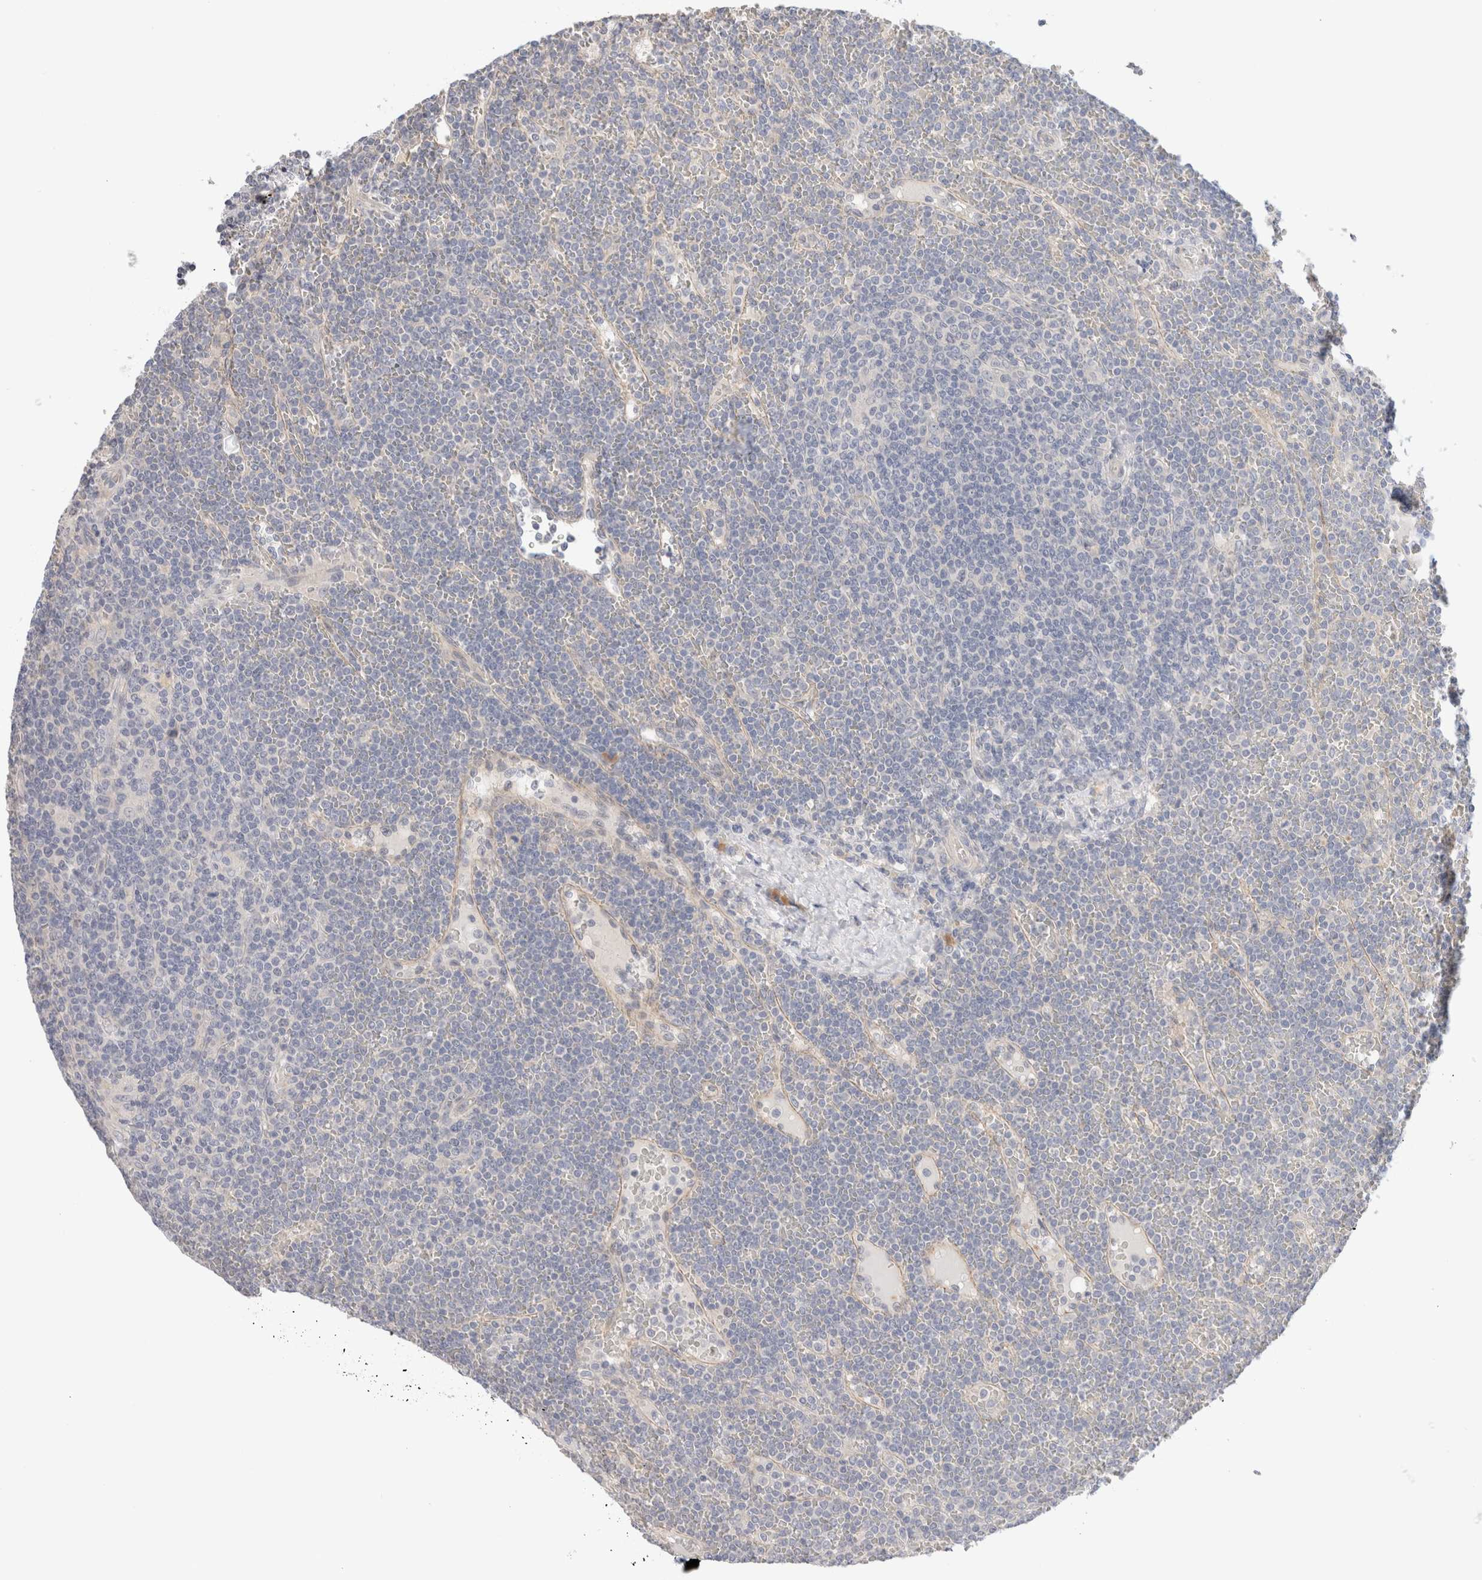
{"staining": {"intensity": "negative", "quantity": "none", "location": "none"}, "tissue": "lymphoma", "cell_type": "Tumor cells", "image_type": "cancer", "snomed": [{"axis": "morphology", "description": "Malignant lymphoma, non-Hodgkin's type, Low grade"}, {"axis": "topography", "description": "Spleen"}], "caption": "A high-resolution micrograph shows IHC staining of low-grade malignant lymphoma, non-Hodgkin's type, which demonstrates no significant positivity in tumor cells.", "gene": "SPRTN", "patient": {"sex": "female", "age": 19}}